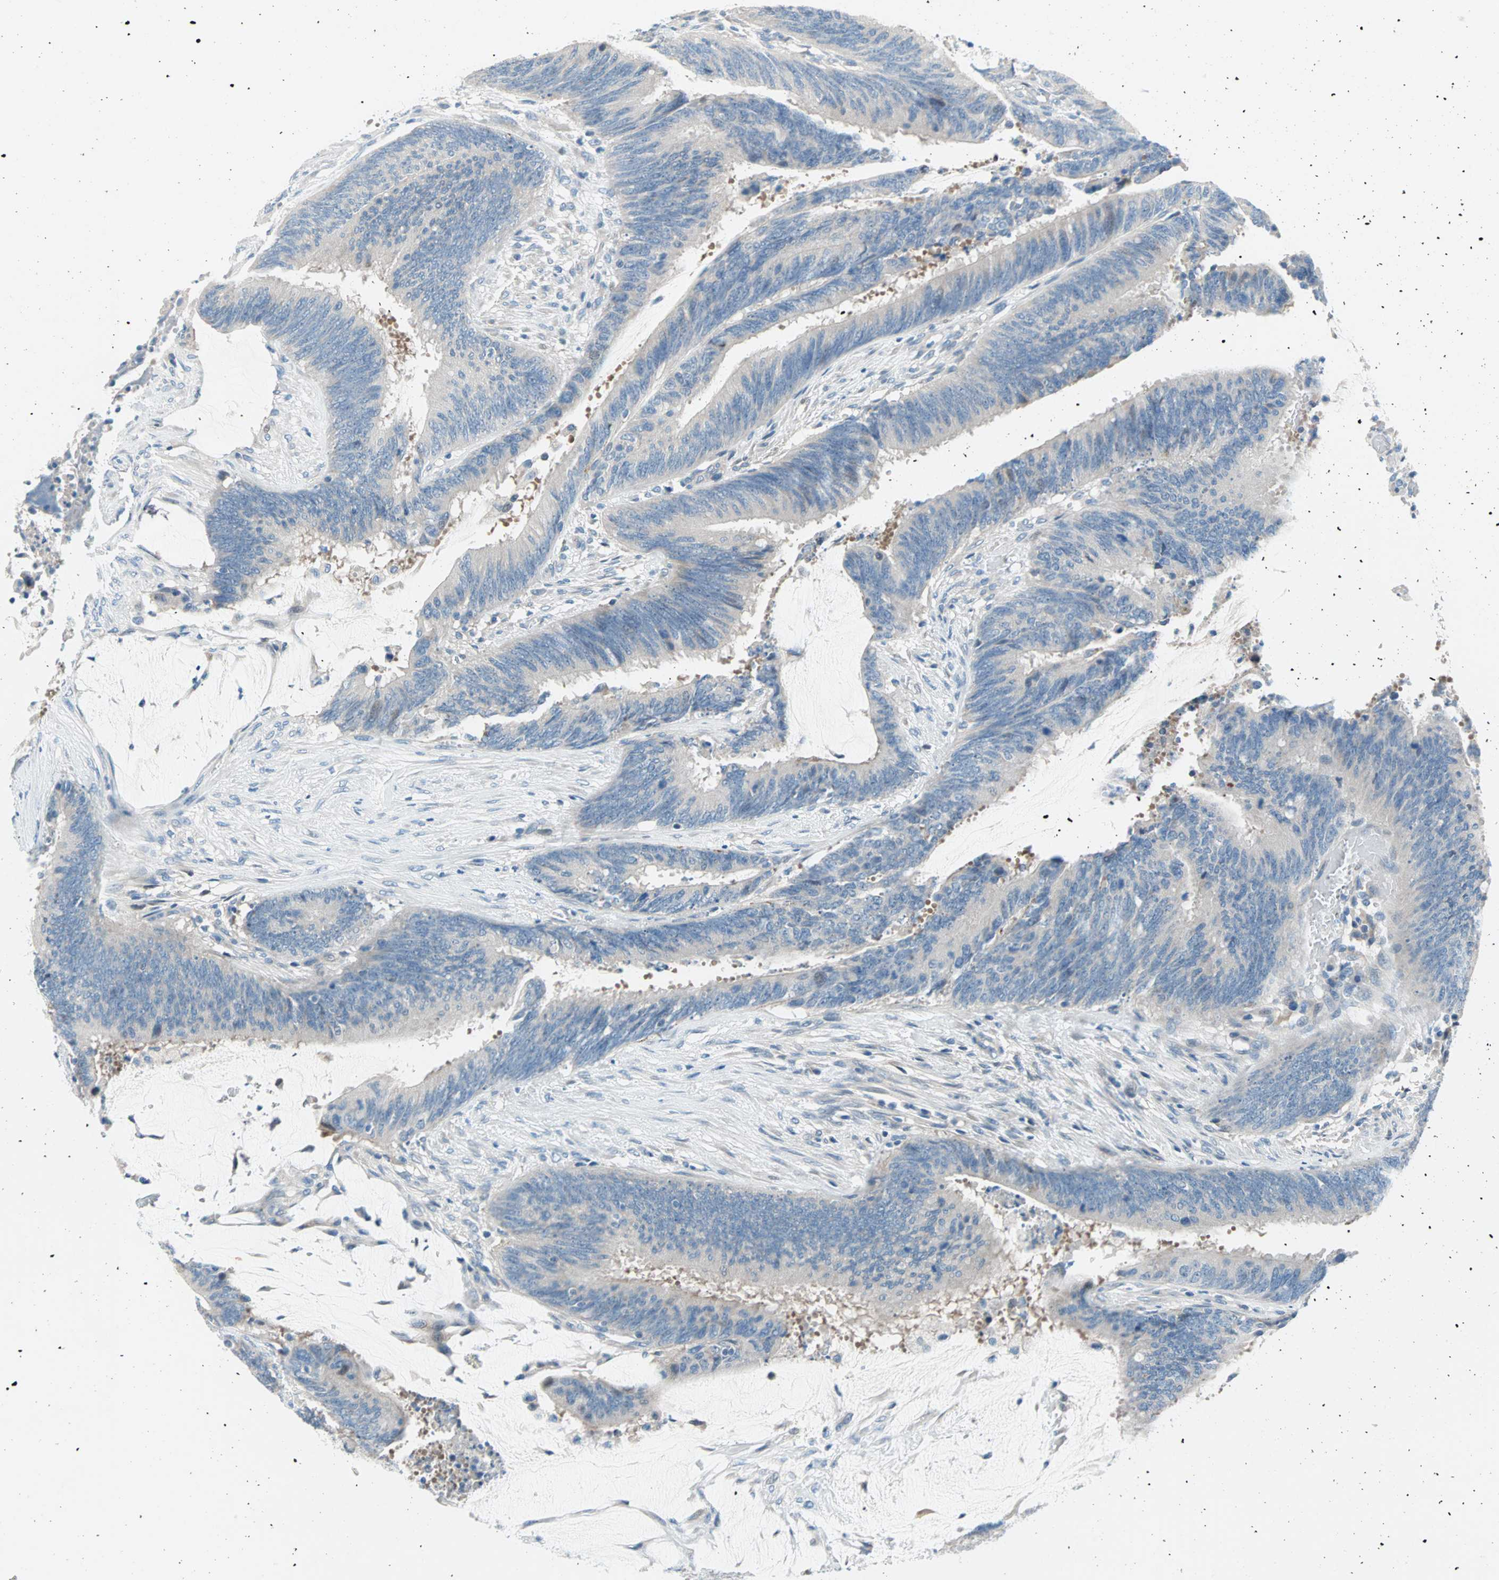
{"staining": {"intensity": "negative", "quantity": "none", "location": "none"}, "tissue": "colorectal cancer", "cell_type": "Tumor cells", "image_type": "cancer", "snomed": [{"axis": "morphology", "description": "Adenocarcinoma, NOS"}, {"axis": "topography", "description": "Rectum"}], "caption": "IHC of adenocarcinoma (colorectal) shows no staining in tumor cells.", "gene": "TMEM163", "patient": {"sex": "female", "age": 66}}